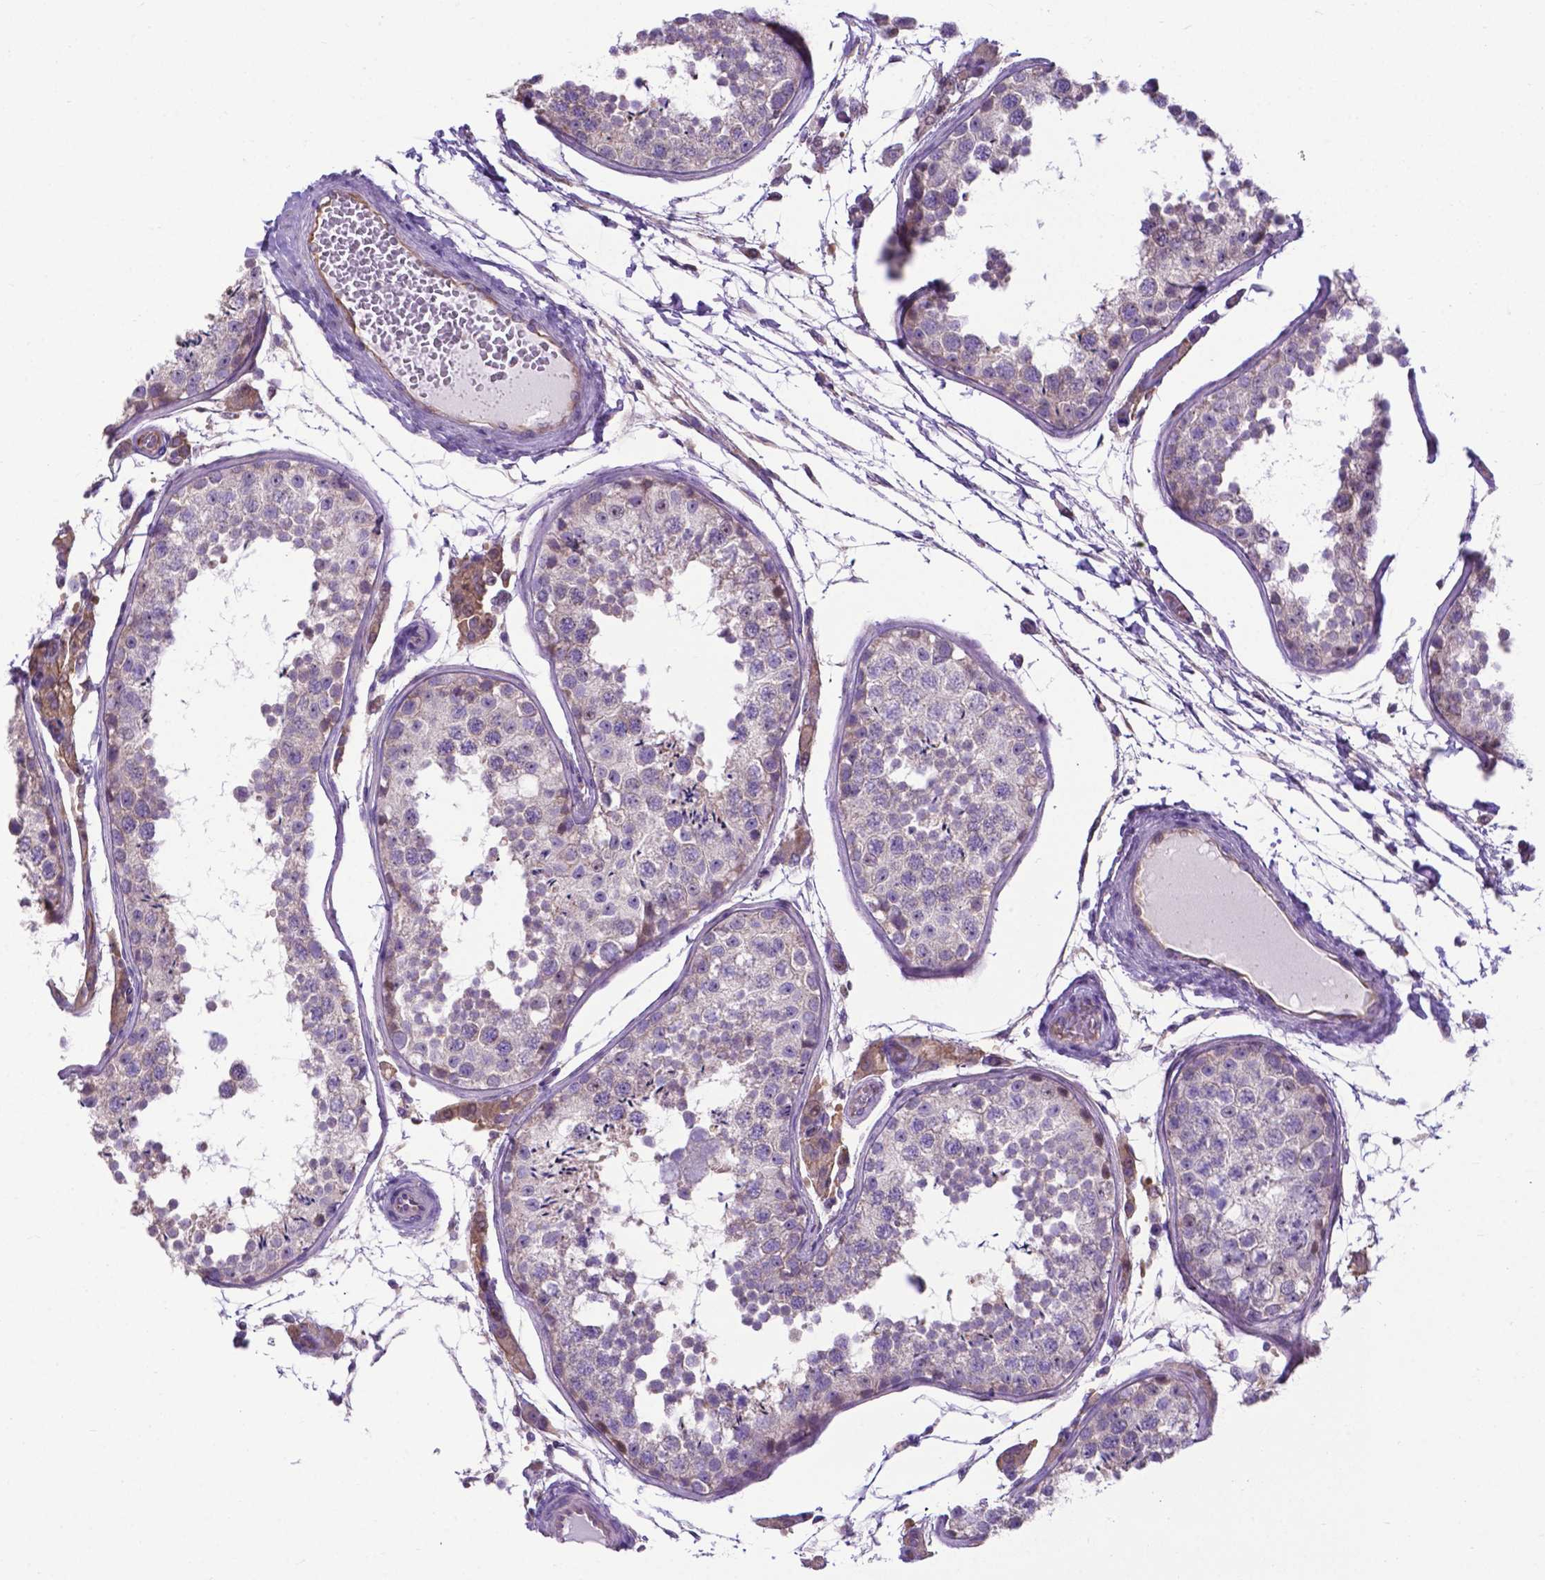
{"staining": {"intensity": "negative", "quantity": "none", "location": "none"}, "tissue": "testis", "cell_type": "Cells in seminiferous ducts", "image_type": "normal", "snomed": [{"axis": "morphology", "description": "Normal tissue, NOS"}, {"axis": "topography", "description": "Testis"}], "caption": "Immunohistochemical staining of normal human testis demonstrates no significant expression in cells in seminiferous ducts.", "gene": "RPL6", "patient": {"sex": "male", "age": 29}}